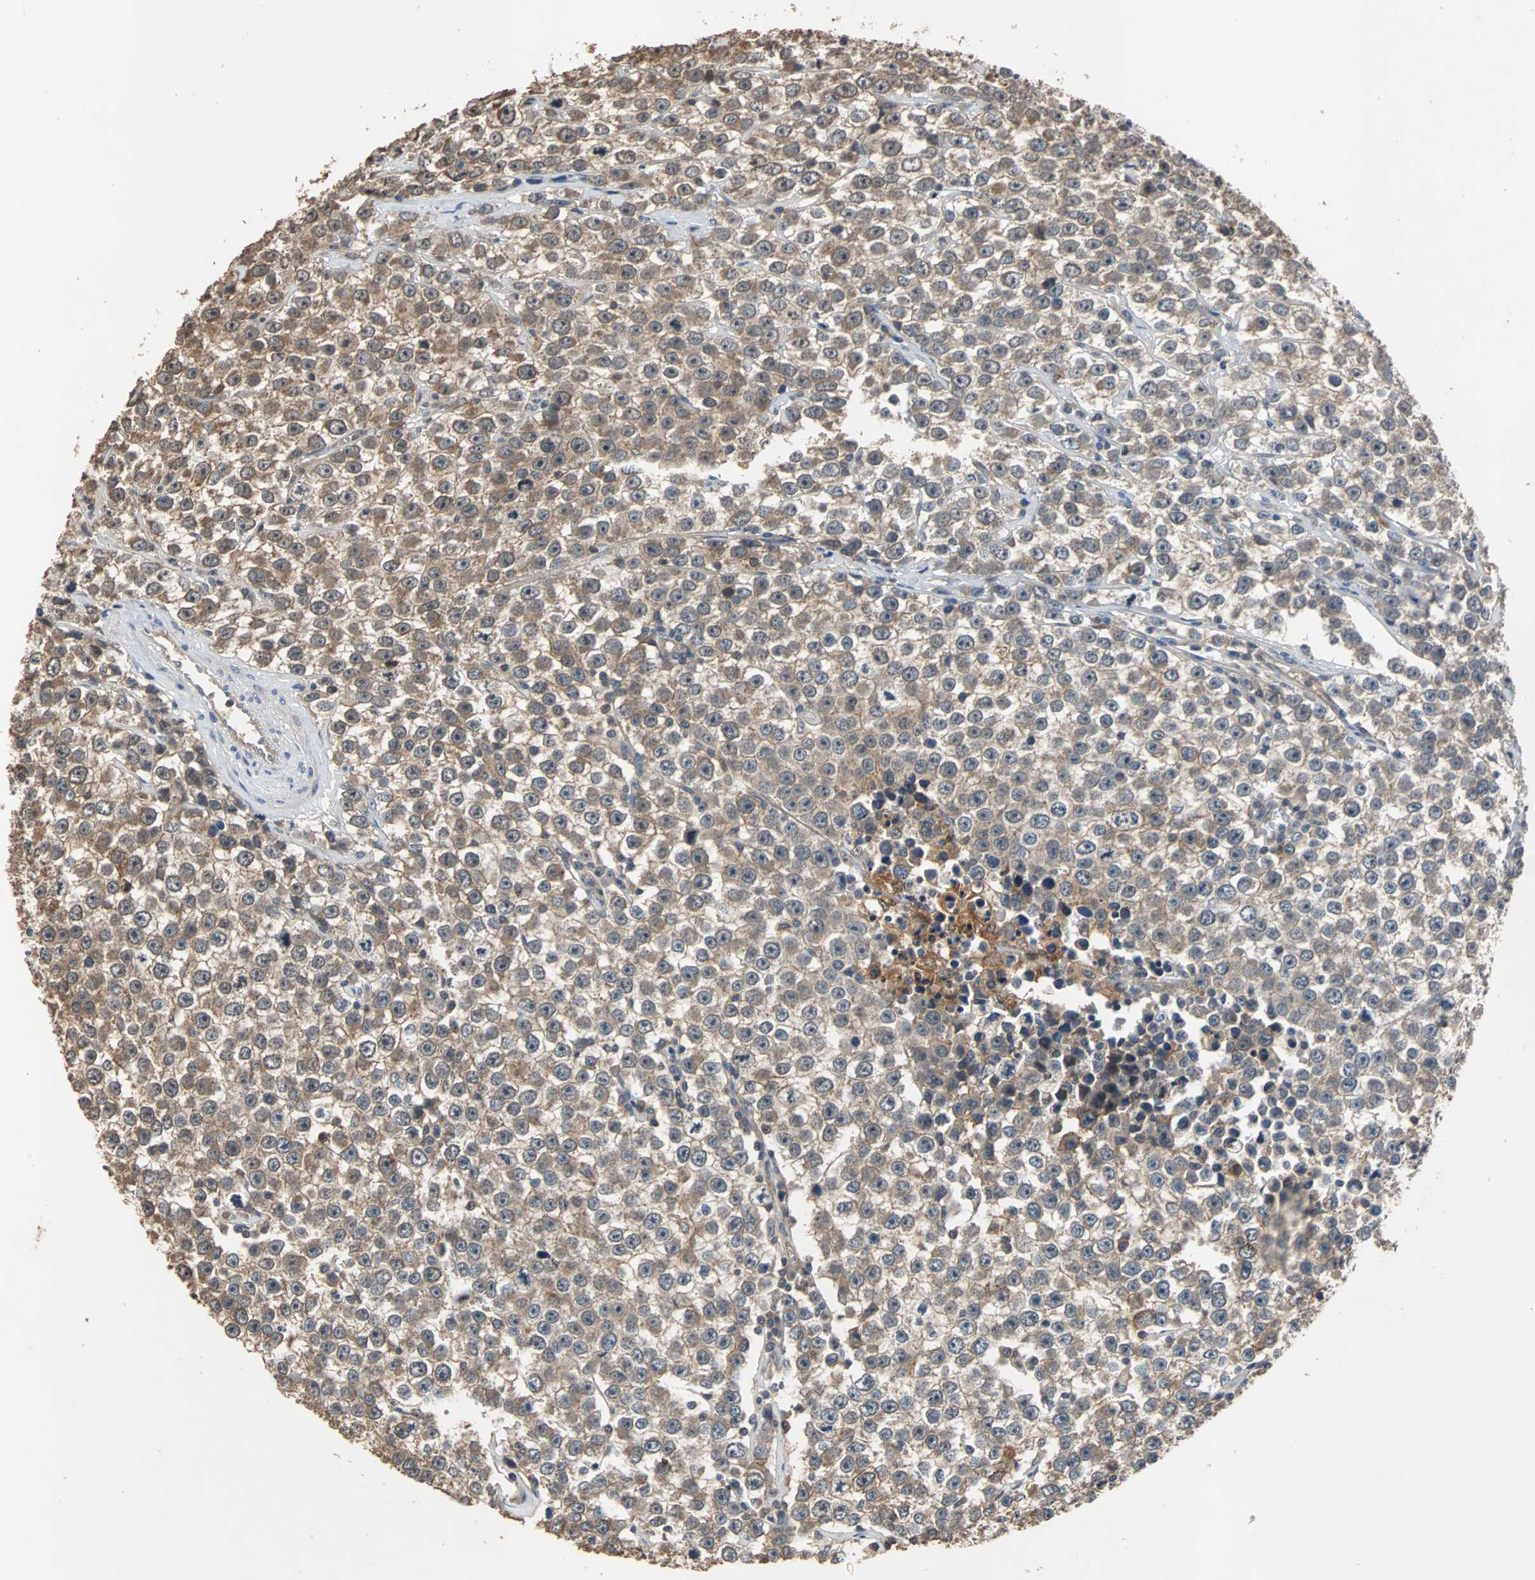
{"staining": {"intensity": "weak", "quantity": ">75%", "location": "cytoplasmic/membranous"}, "tissue": "testis cancer", "cell_type": "Tumor cells", "image_type": "cancer", "snomed": [{"axis": "morphology", "description": "Seminoma, NOS"}, {"axis": "morphology", "description": "Carcinoma, Embryonal, NOS"}, {"axis": "topography", "description": "Testis"}], "caption": "IHC of testis cancer shows low levels of weak cytoplasmic/membranous expression in about >75% of tumor cells. (brown staining indicates protein expression, while blue staining denotes nuclei).", "gene": "NDRG1", "patient": {"sex": "male", "age": 52}}